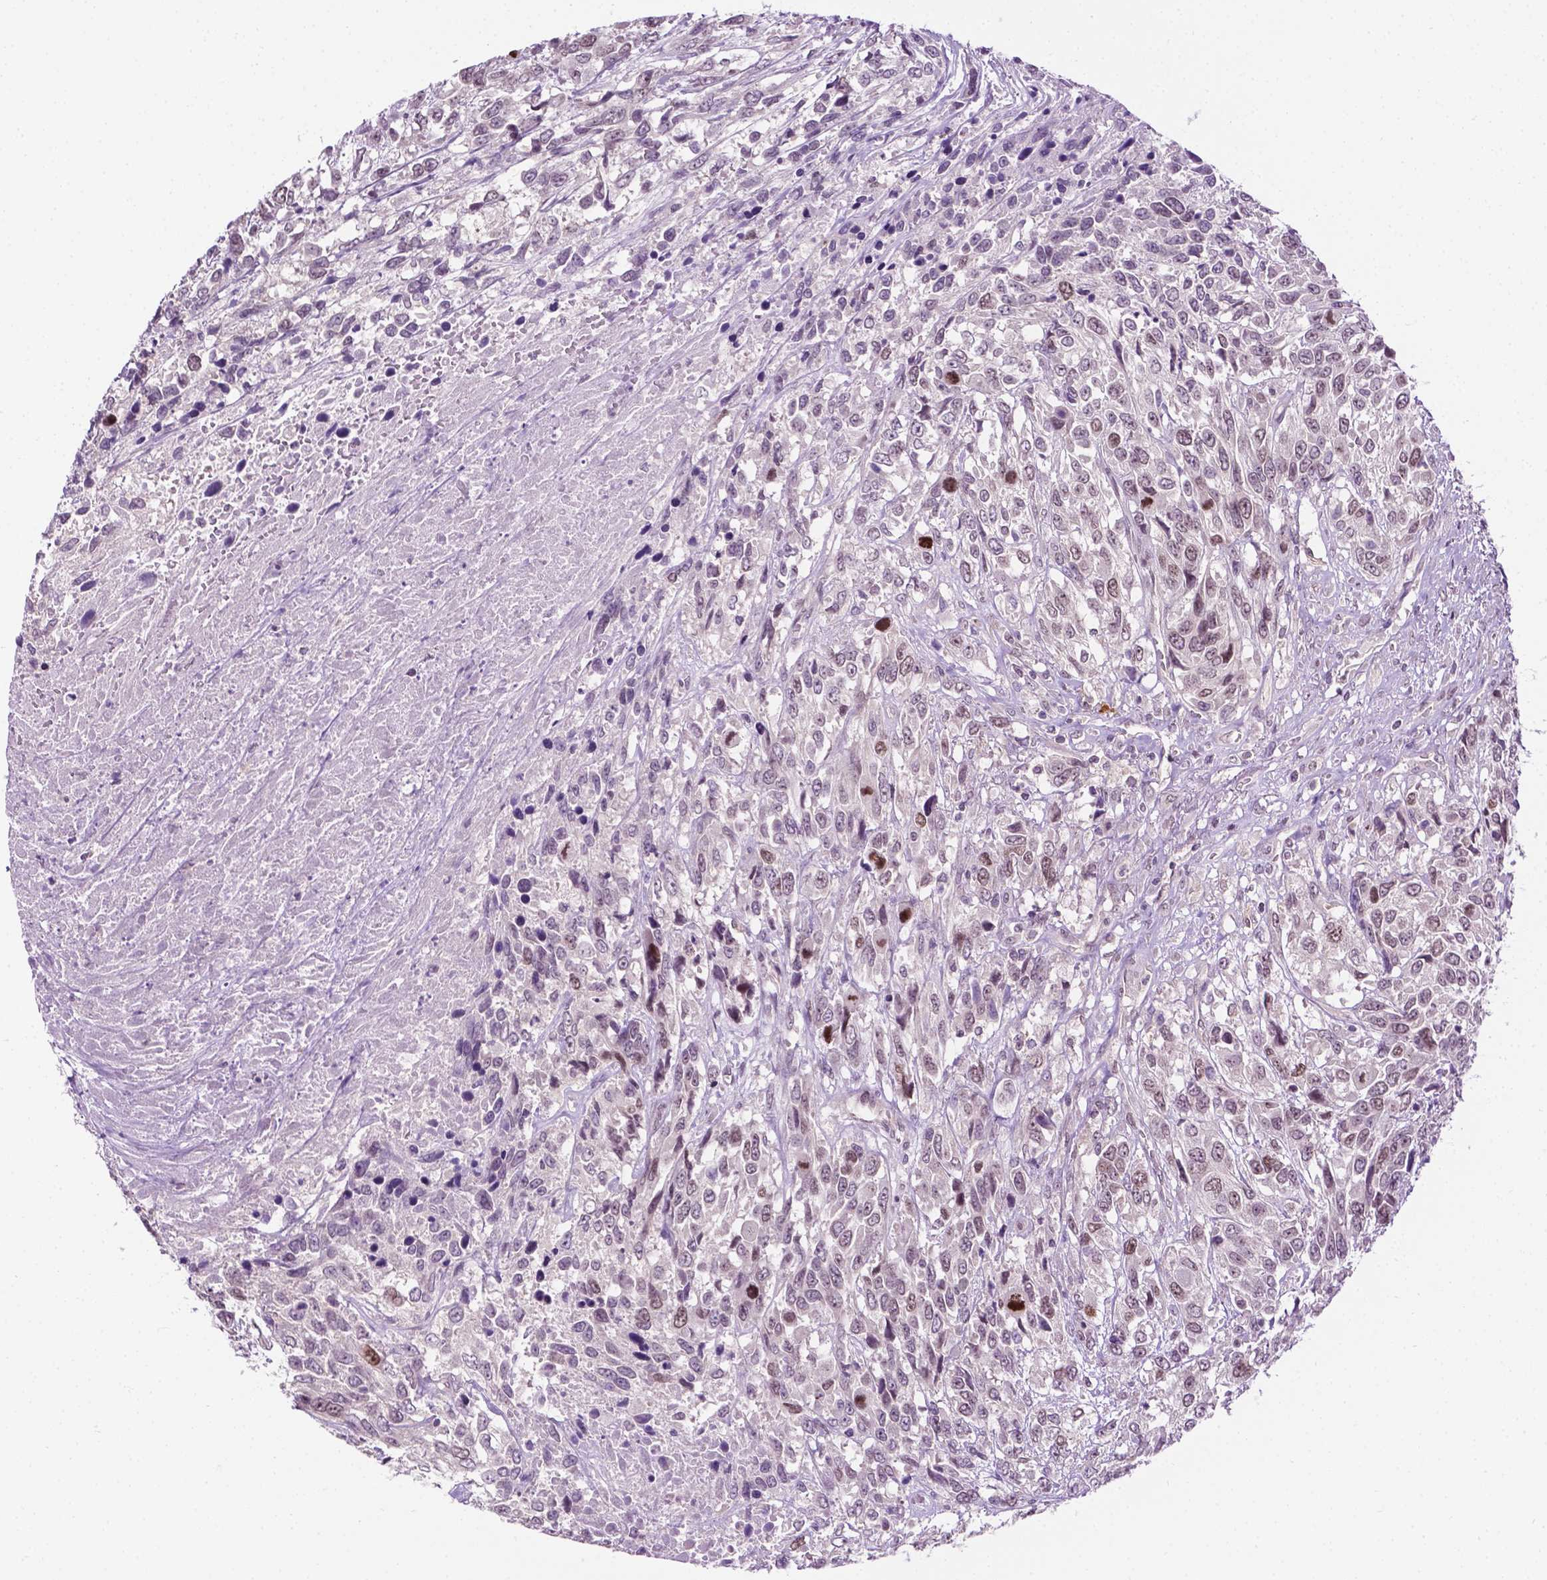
{"staining": {"intensity": "weak", "quantity": "25%-75%", "location": "nuclear"}, "tissue": "urothelial cancer", "cell_type": "Tumor cells", "image_type": "cancer", "snomed": [{"axis": "morphology", "description": "Urothelial carcinoma, High grade"}, {"axis": "topography", "description": "Urinary bladder"}], "caption": "Brown immunohistochemical staining in human high-grade urothelial carcinoma reveals weak nuclear staining in approximately 25%-75% of tumor cells. The staining was performed using DAB (3,3'-diaminobenzidine) to visualize the protein expression in brown, while the nuclei were stained in blue with hematoxylin (Magnification: 20x).", "gene": "DENND4A", "patient": {"sex": "female", "age": 70}}